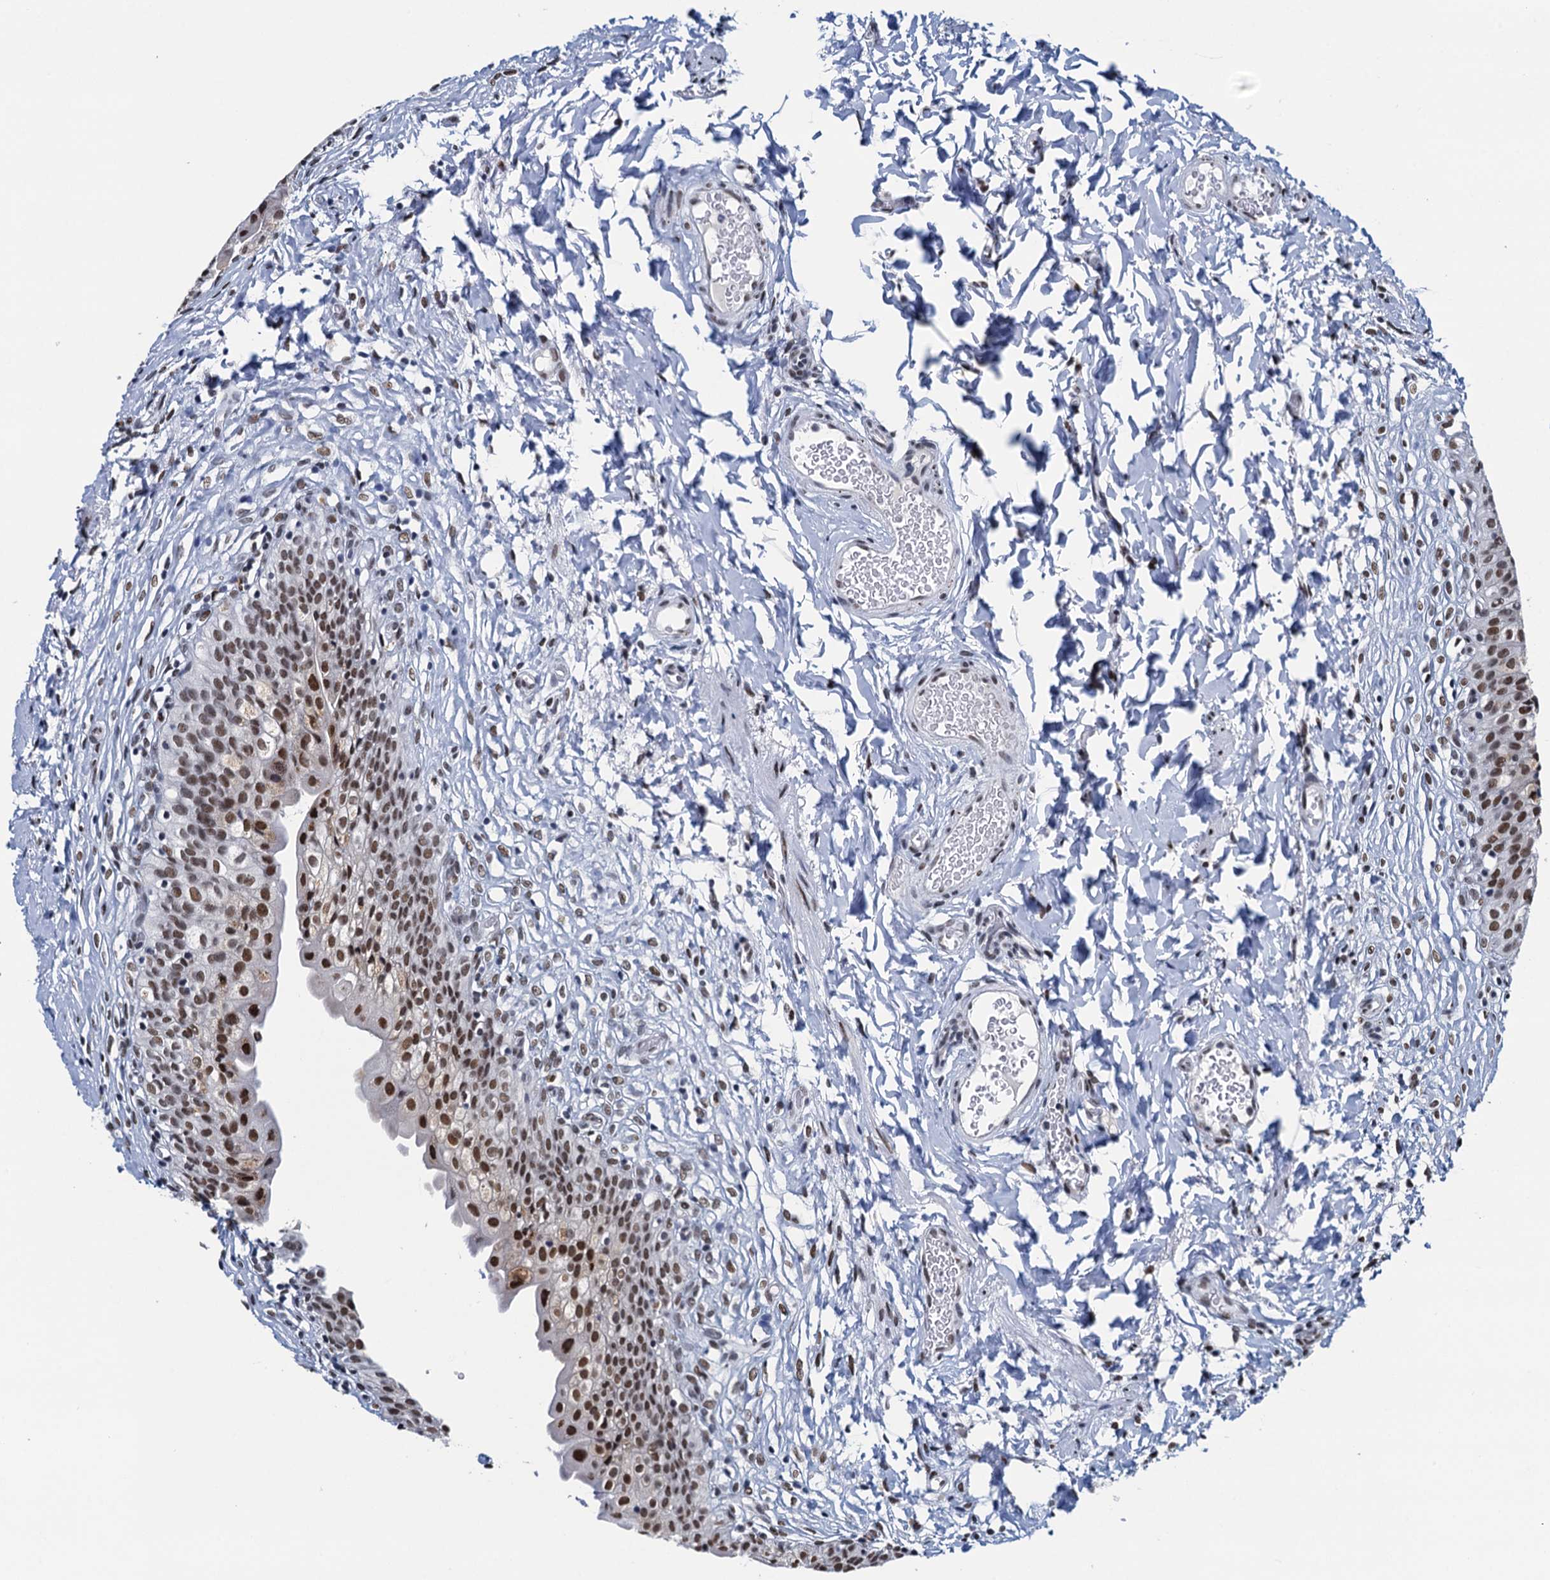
{"staining": {"intensity": "strong", "quantity": ">75%", "location": "nuclear"}, "tissue": "urinary bladder", "cell_type": "Urothelial cells", "image_type": "normal", "snomed": [{"axis": "morphology", "description": "Normal tissue, NOS"}, {"axis": "topography", "description": "Urinary bladder"}], "caption": "A high amount of strong nuclear positivity is seen in approximately >75% of urothelial cells in normal urinary bladder. (Brightfield microscopy of DAB IHC at high magnification).", "gene": "HNRNPUL2", "patient": {"sex": "male", "age": 55}}